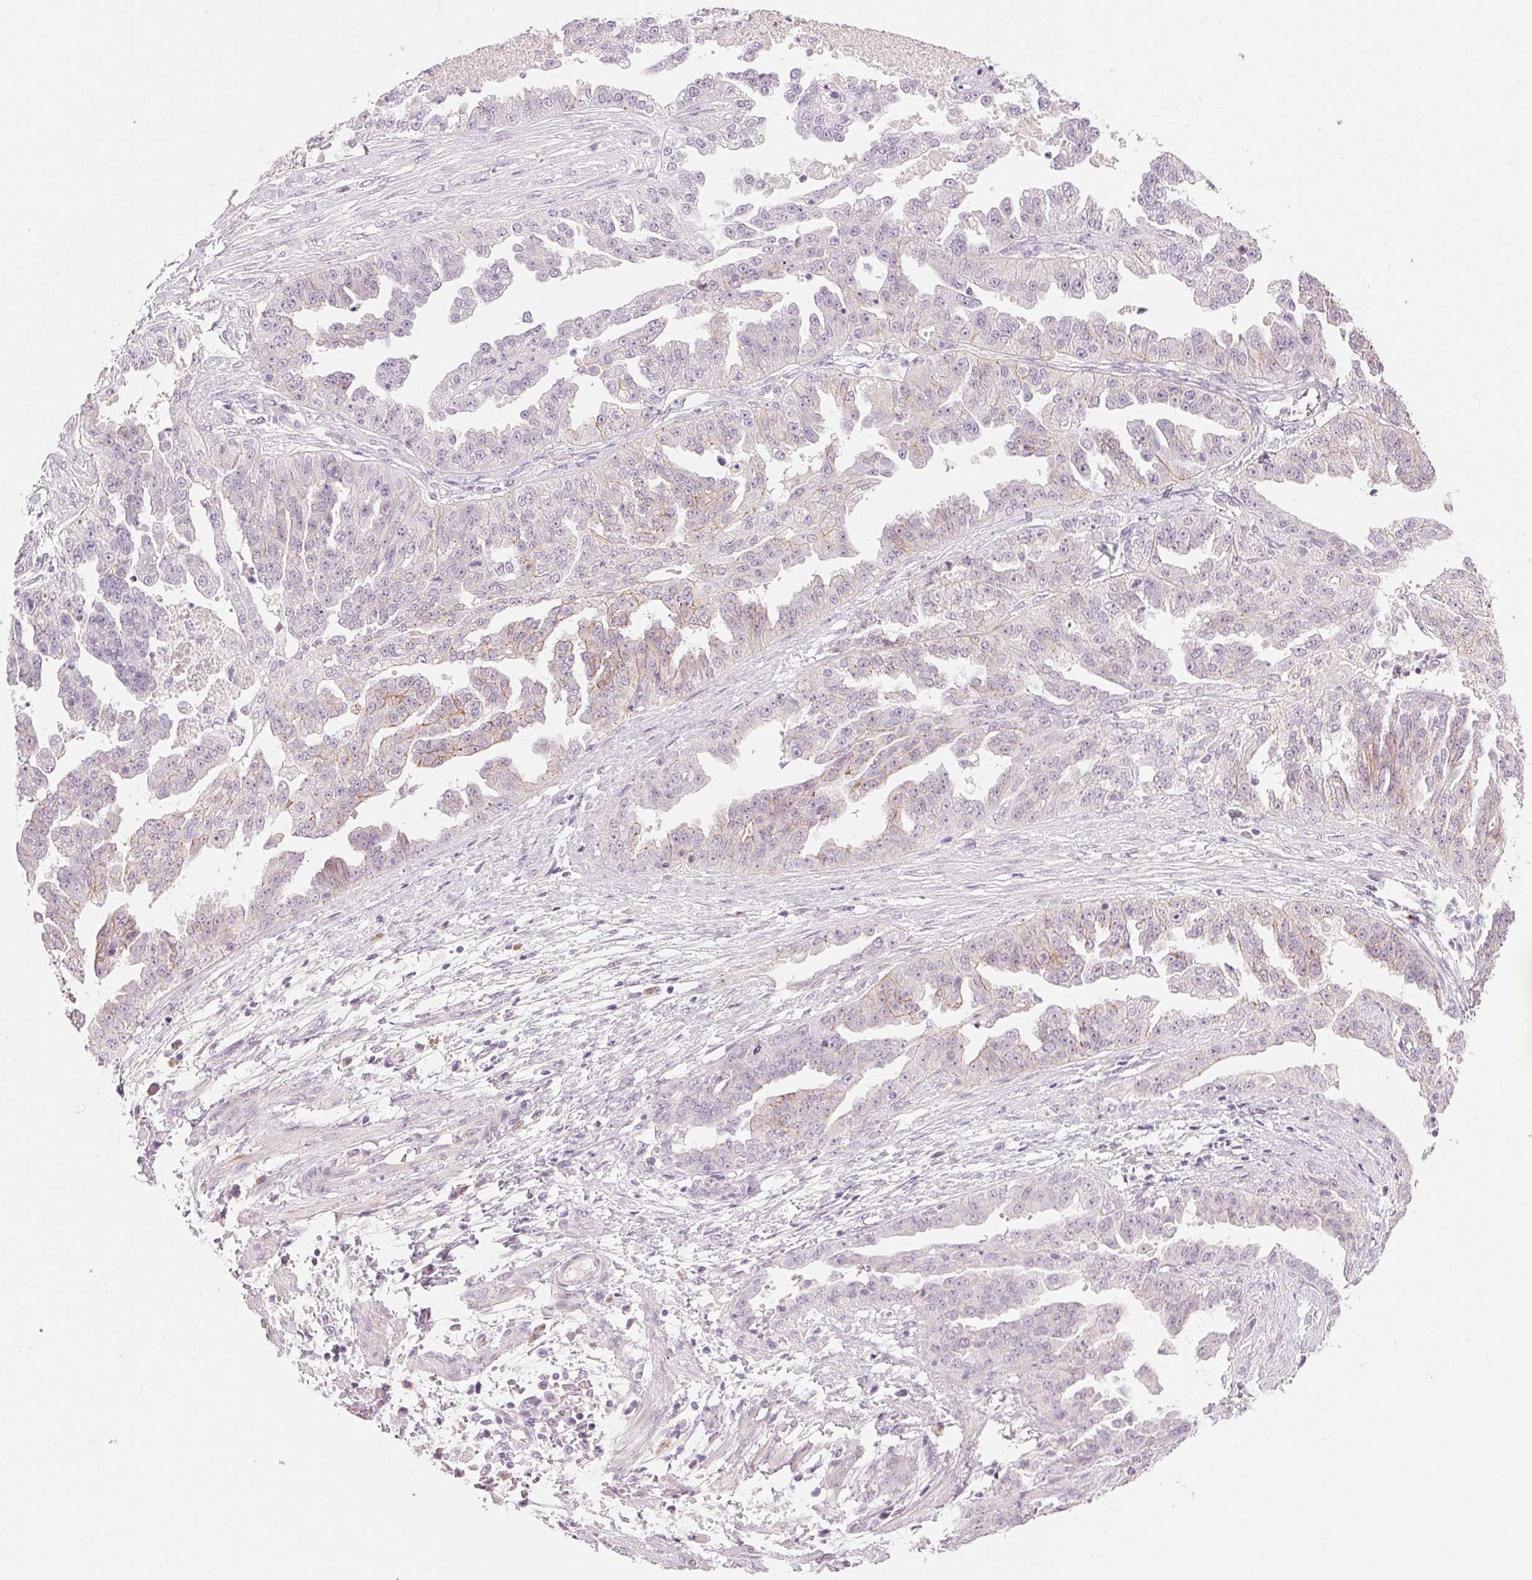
{"staining": {"intensity": "negative", "quantity": "none", "location": "none"}, "tissue": "ovarian cancer", "cell_type": "Tumor cells", "image_type": "cancer", "snomed": [{"axis": "morphology", "description": "Cystadenocarcinoma, serous, NOS"}, {"axis": "topography", "description": "Ovary"}], "caption": "Tumor cells show no significant expression in ovarian serous cystadenocarcinoma. (DAB (3,3'-diaminobenzidine) immunohistochemistry, high magnification).", "gene": "HSF5", "patient": {"sex": "female", "age": 58}}